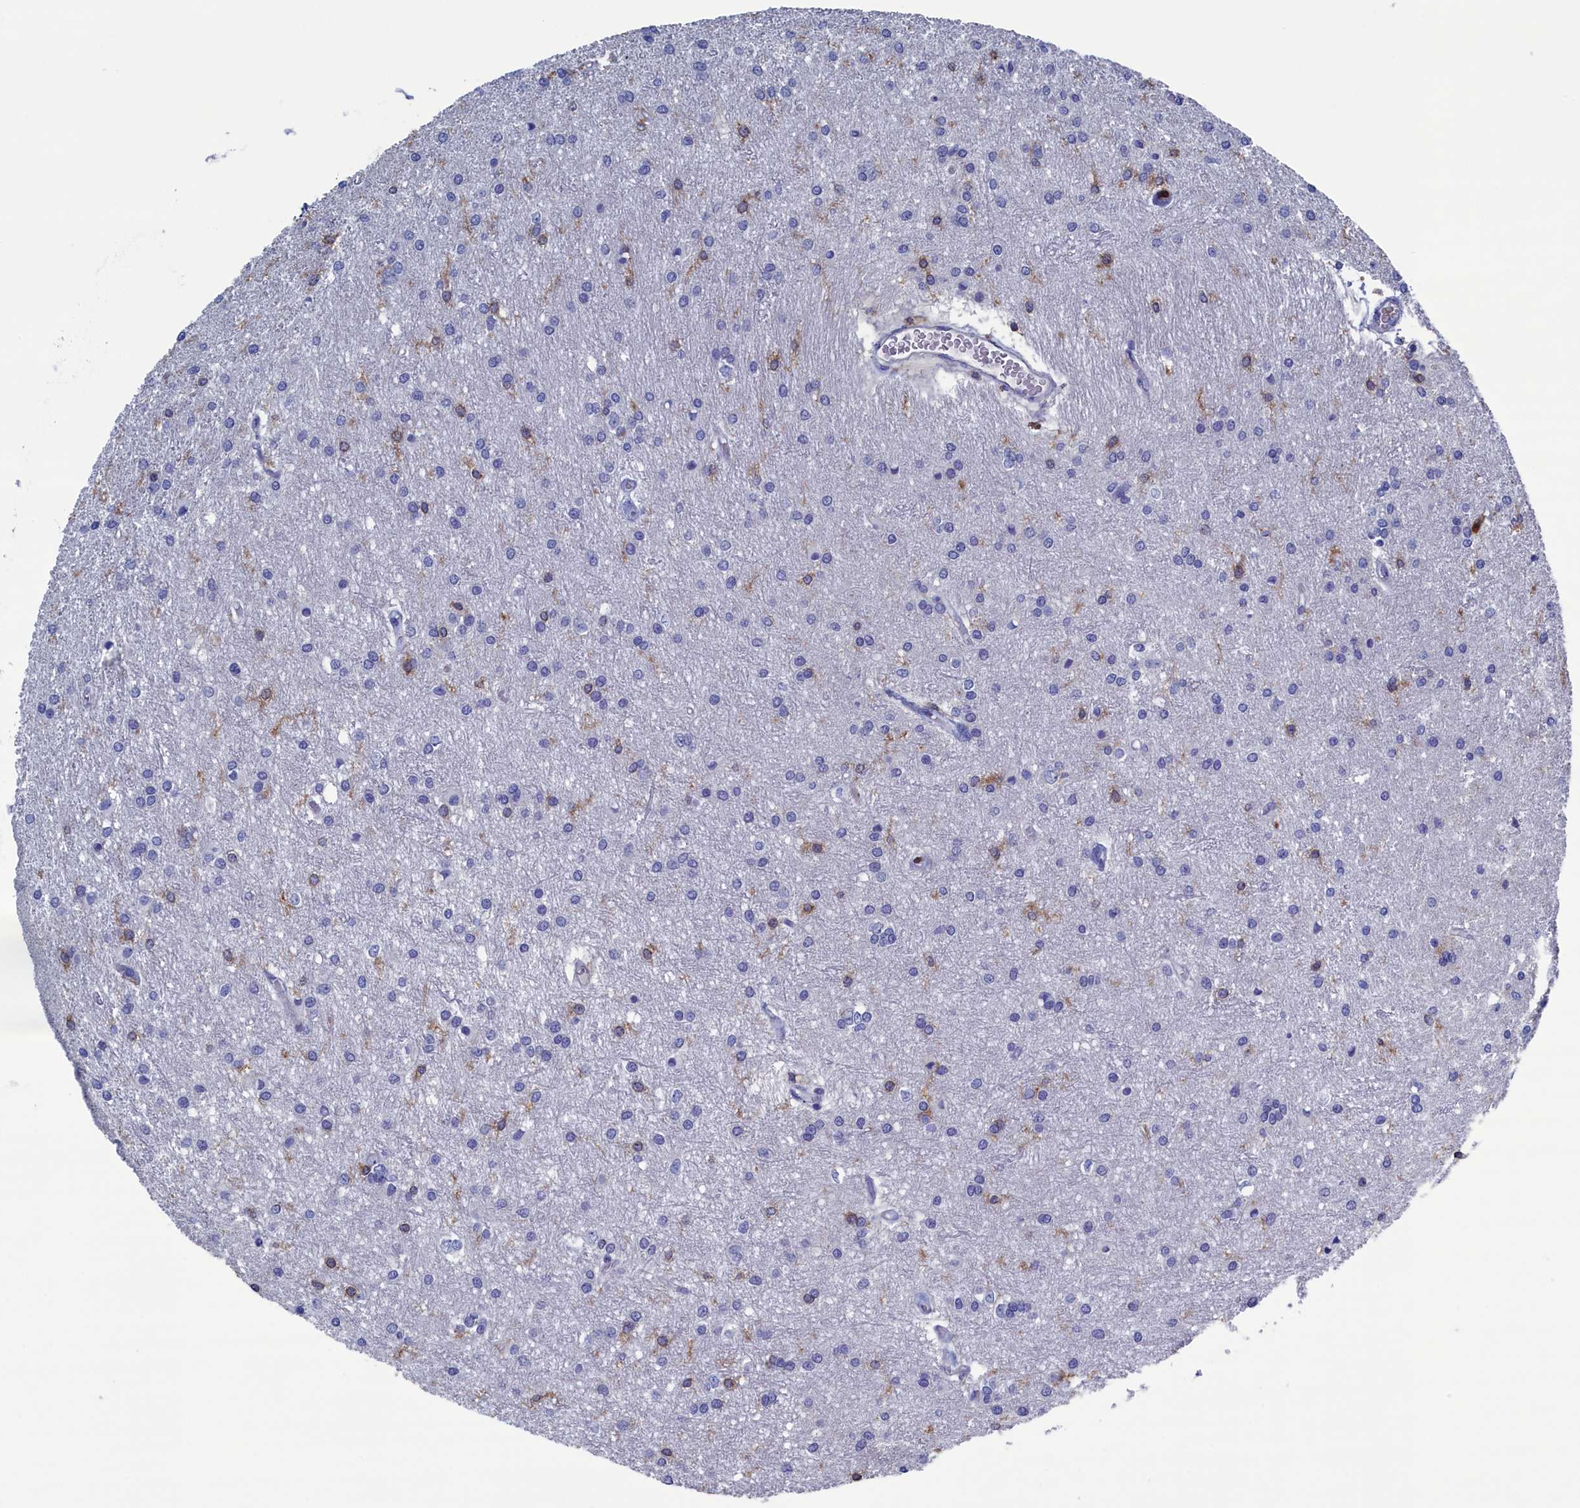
{"staining": {"intensity": "weak", "quantity": "<25%", "location": "cytoplasmic/membranous"}, "tissue": "glioma", "cell_type": "Tumor cells", "image_type": "cancer", "snomed": [{"axis": "morphology", "description": "Glioma, malignant, High grade"}, {"axis": "topography", "description": "Brain"}], "caption": "This histopathology image is of glioma stained with immunohistochemistry to label a protein in brown with the nuclei are counter-stained blue. There is no staining in tumor cells.", "gene": "TYROBP", "patient": {"sex": "female", "age": 50}}